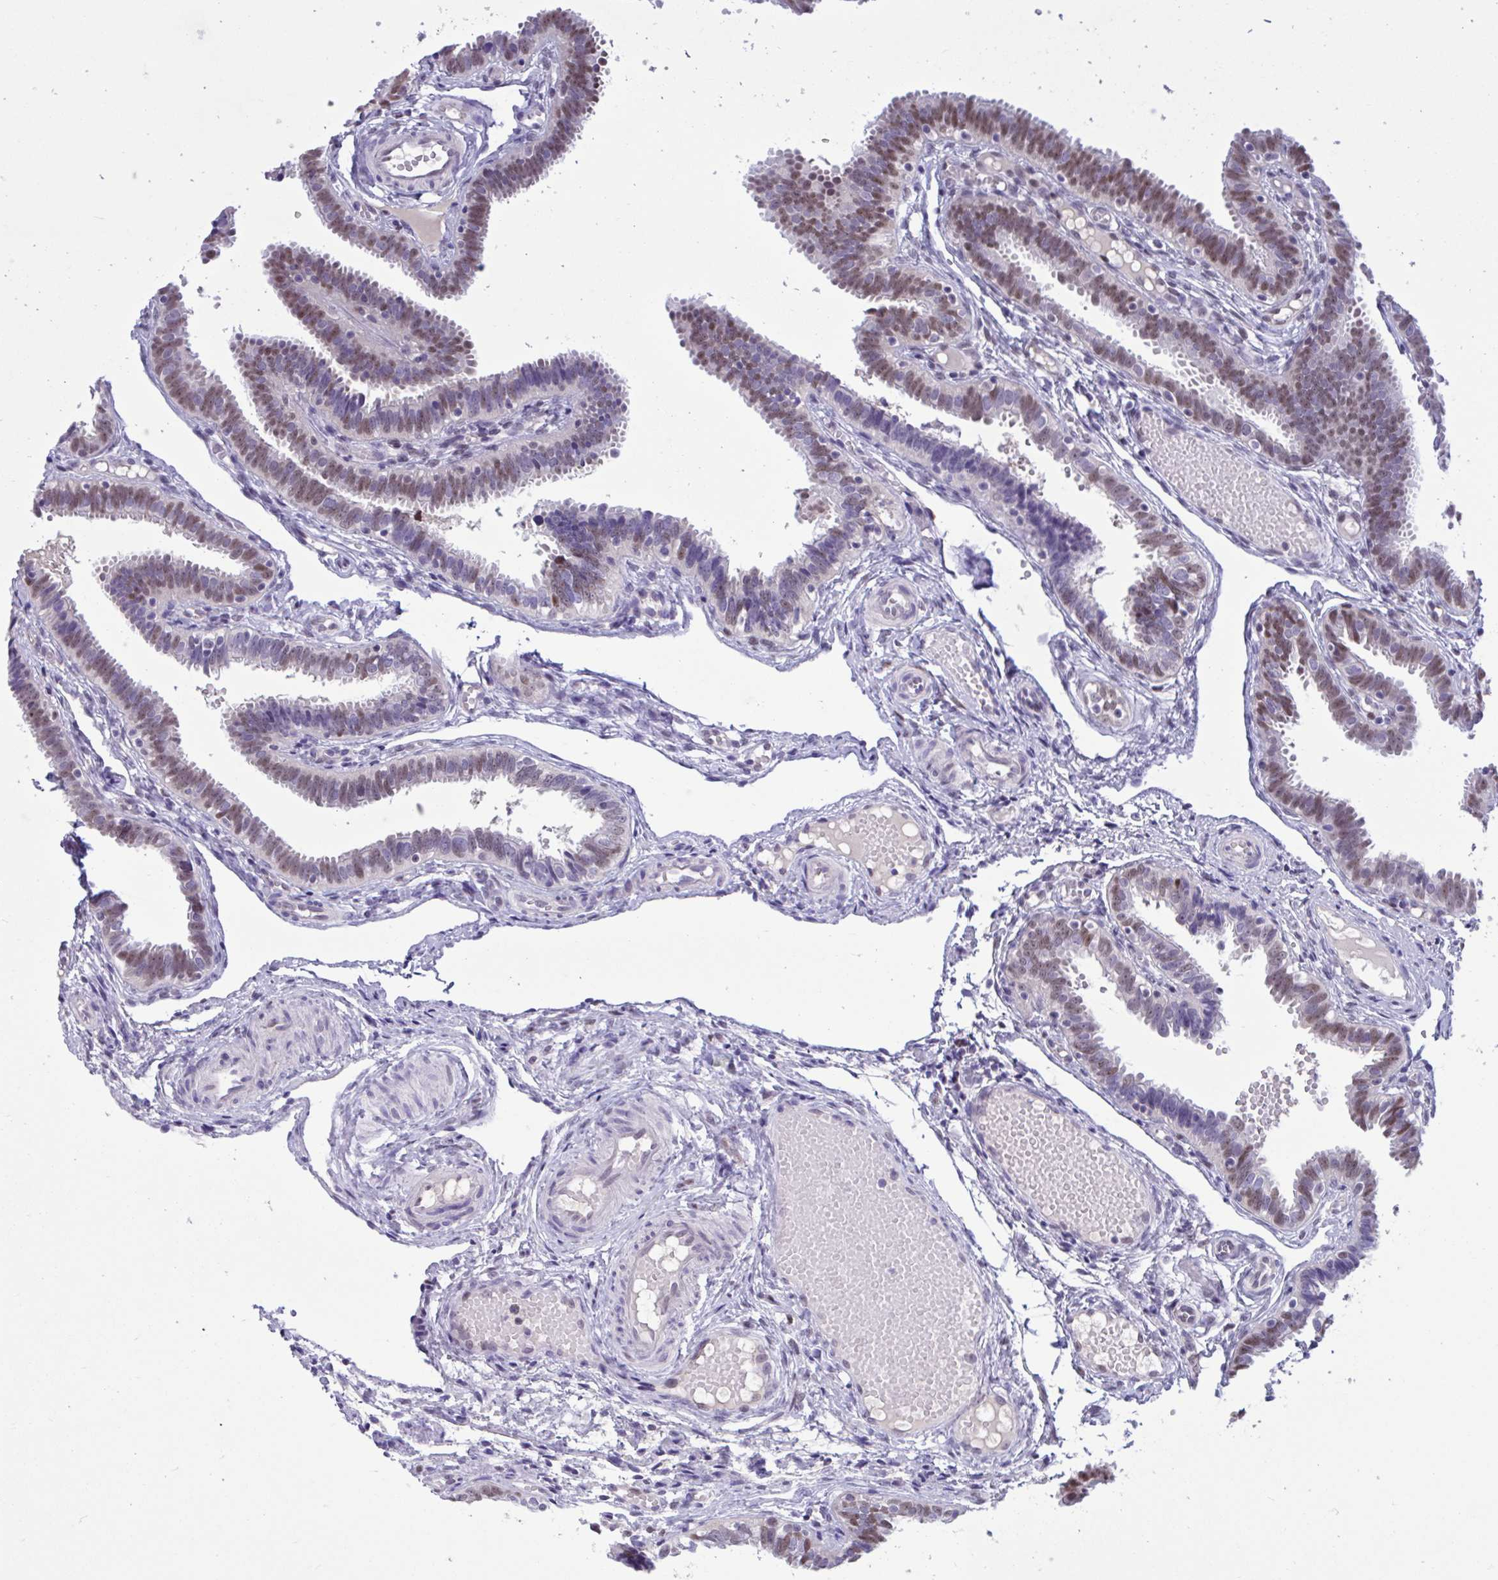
{"staining": {"intensity": "moderate", "quantity": ">75%", "location": "nuclear"}, "tissue": "fallopian tube", "cell_type": "Glandular cells", "image_type": "normal", "snomed": [{"axis": "morphology", "description": "Normal tissue, NOS"}, {"axis": "topography", "description": "Fallopian tube"}], "caption": "DAB (3,3'-diaminobenzidine) immunohistochemical staining of benign human fallopian tube demonstrates moderate nuclear protein positivity in about >75% of glandular cells. The protein is shown in brown color, while the nuclei are stained blue.", "gene": "RBL1", "patient": {"sex": "female", "age": 37}}